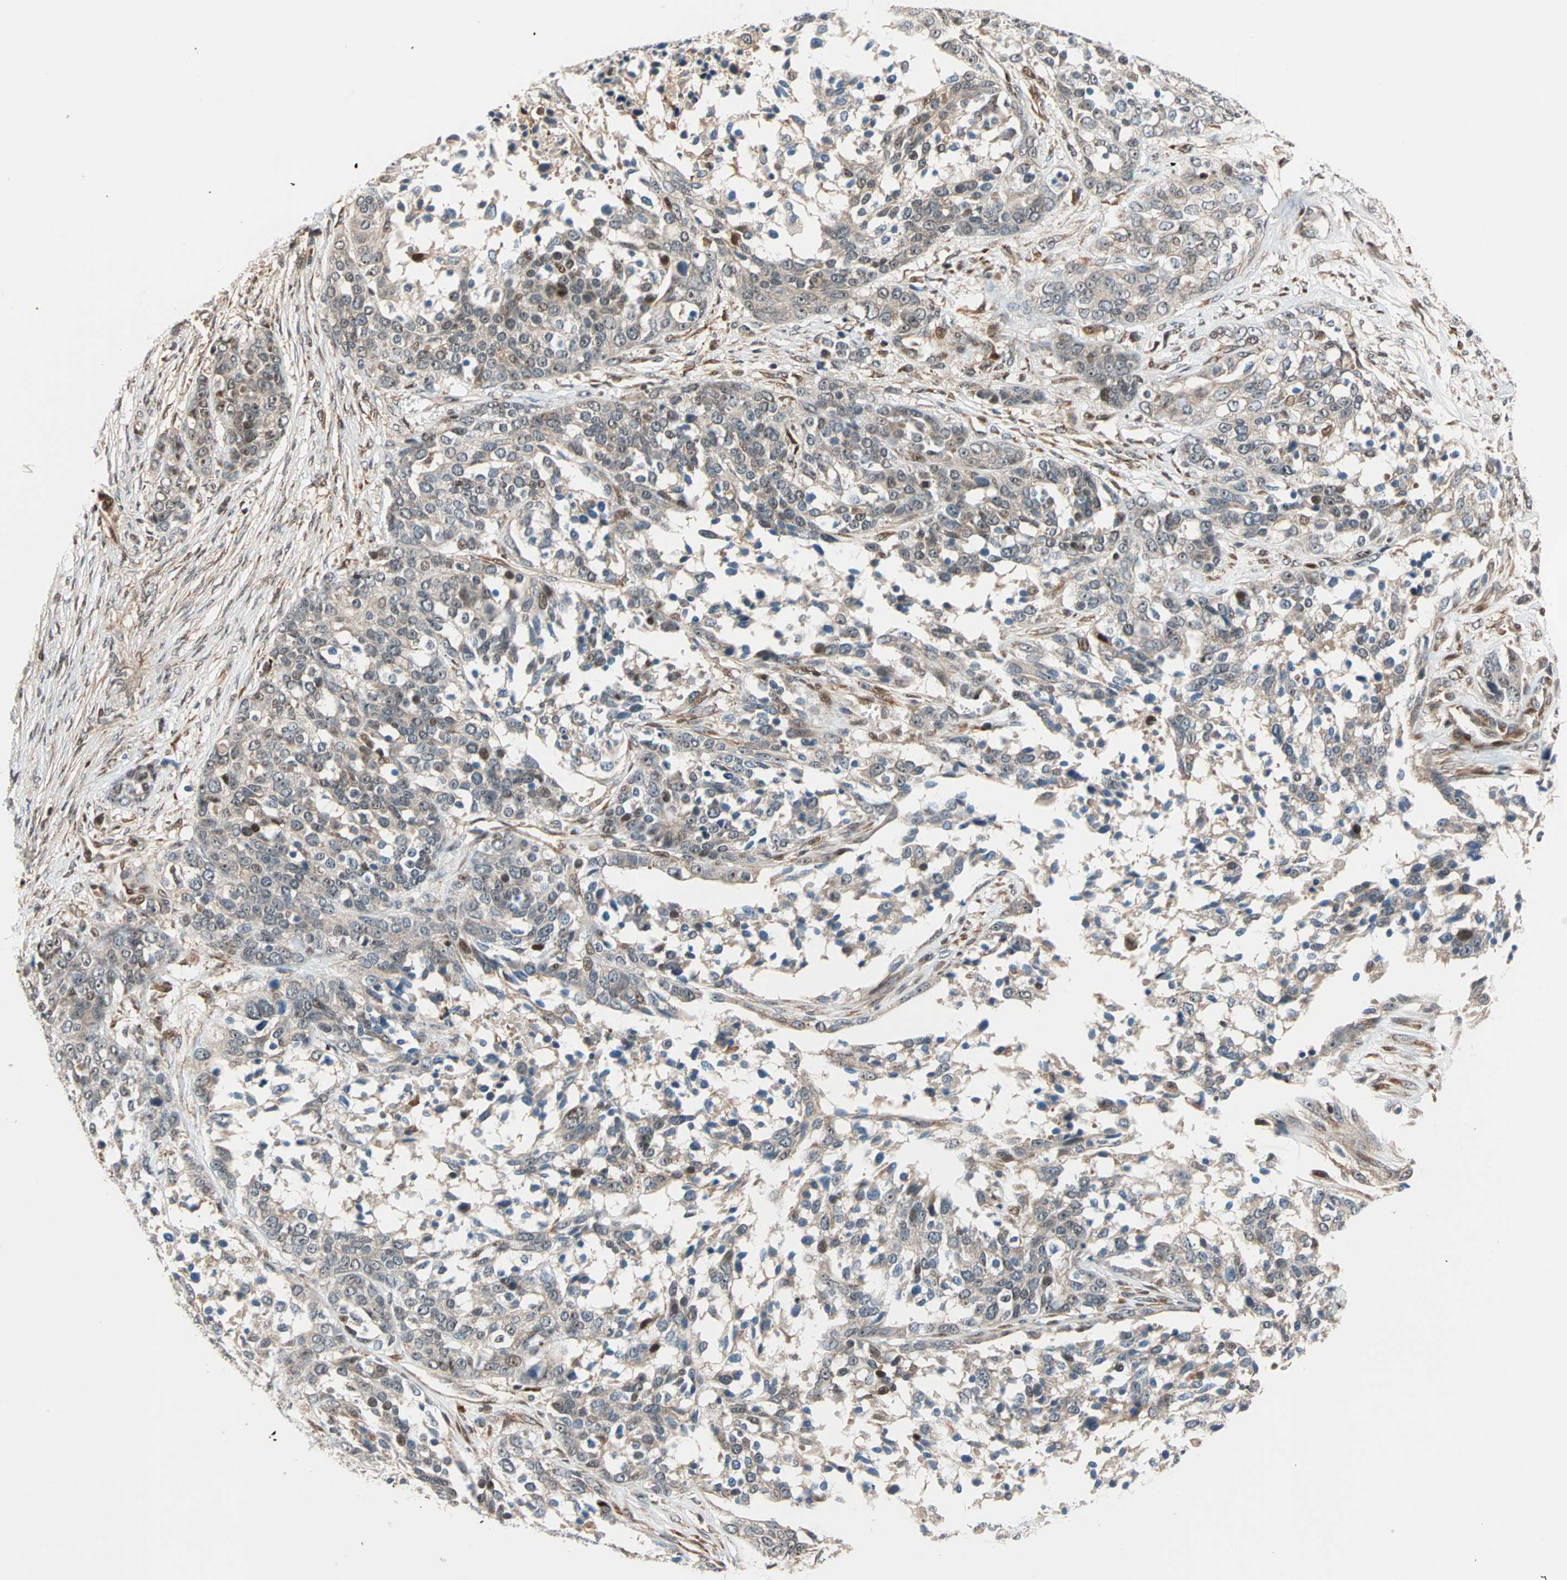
{"staining": {"intensity": "weak", "quantity": ">75%", "location": "cytoplasmic/membranous"}, "tissue": "ovarian cancer", "cell_type": "Tumor cells", "image_type": "cancer", "snomed": [{"axis": "morphology", "description": "Cystadenocarcinoma, serous, NOS"}, {"axis": "topography", "description": "Ovary"}], "caption": "Serous cystadenocarcinoma (ovarian) tissue demonstrates weak cytoplasmic/membranous expression in about >75% of tumor cells", "gene": "HECW1", "patient": {"sex": "female", "age": 44}}